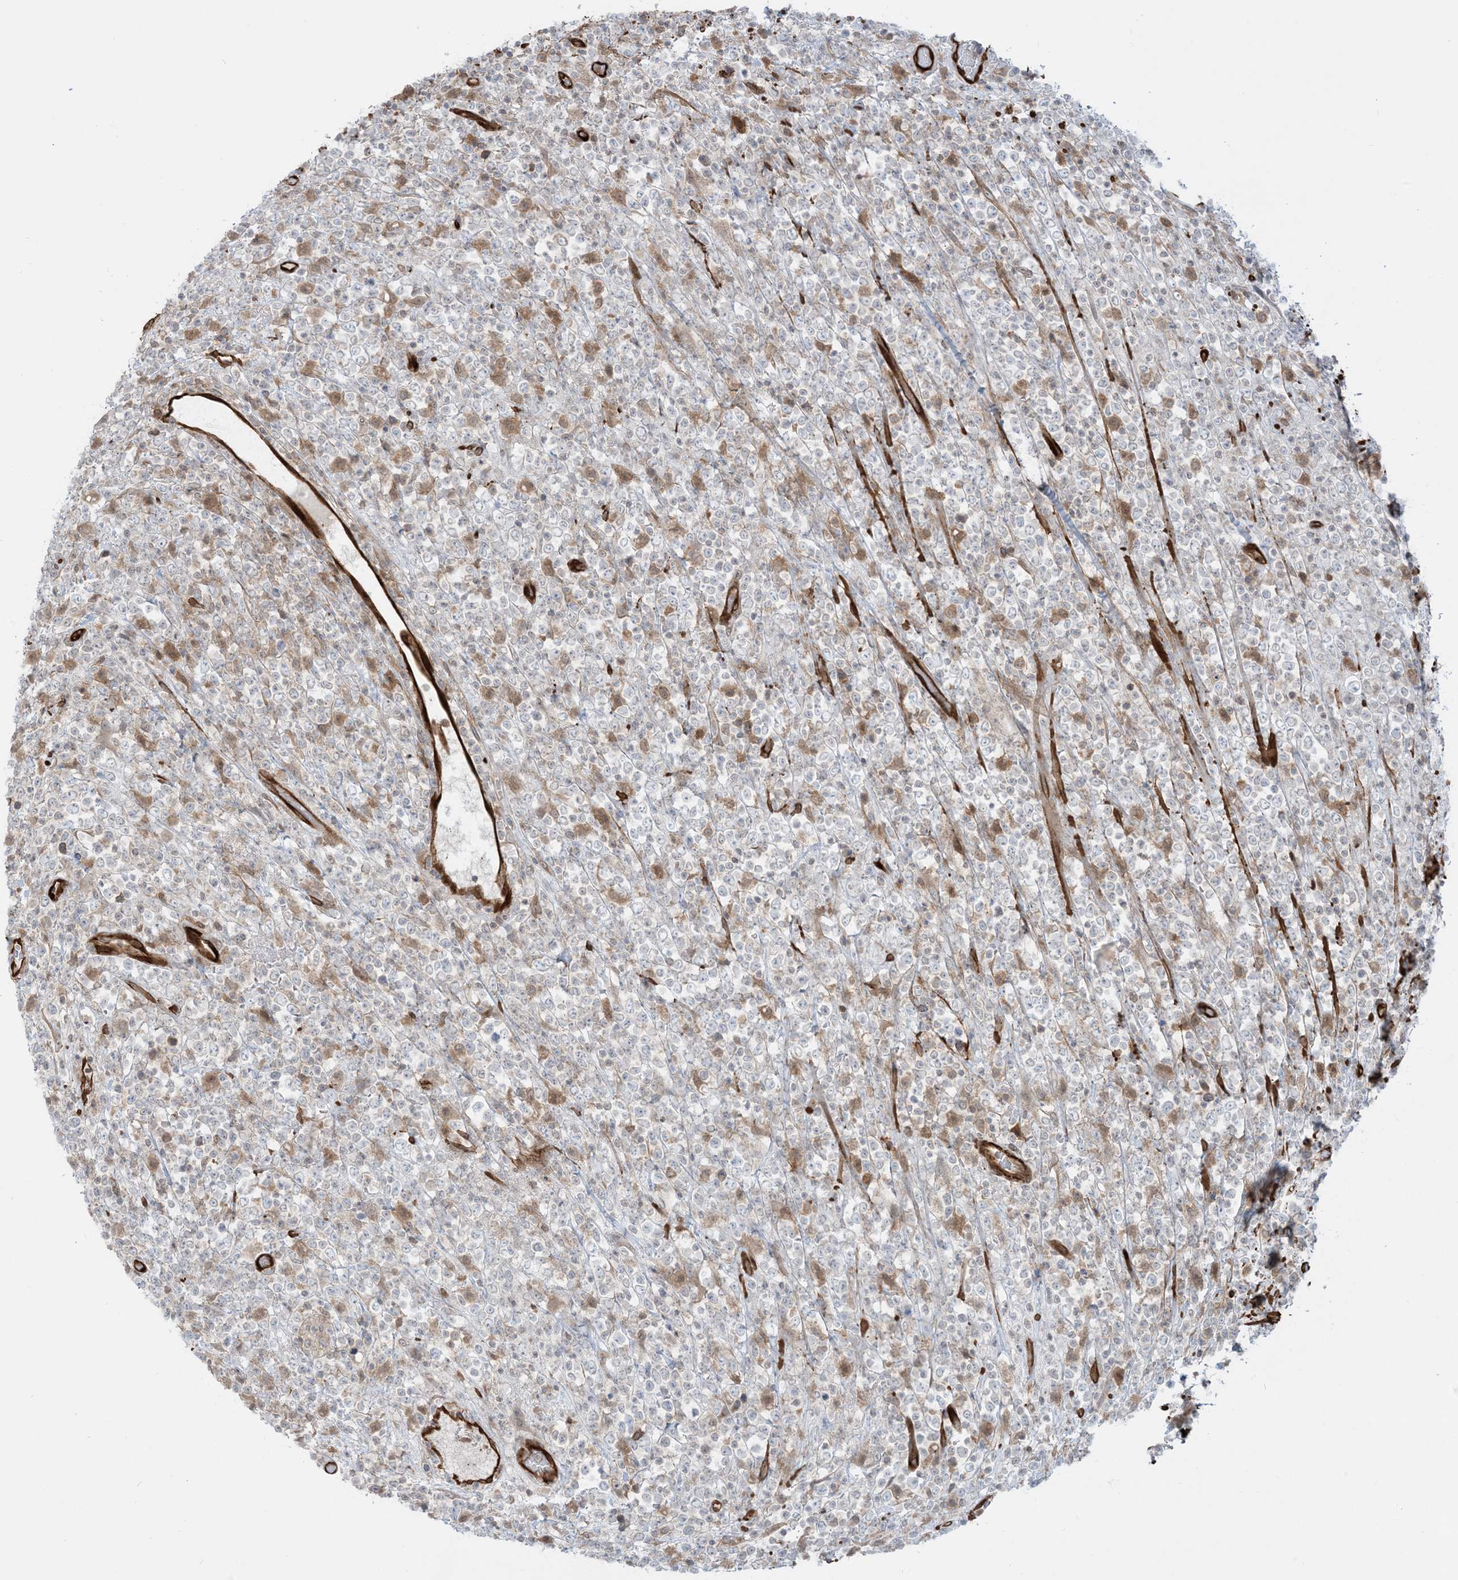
{"staining": {"intensity": "negative", "quantity": "none", "location": "none"}, "tissue": "lymphoma", "cell_type": "Tumor cells", "image_type": "cancer", "snomed": [{"axis": "morphology", "description": "Malignant lymphoma, non-Hodgkin's type, High grade"}, {"axis": "topography", "description": "Colon"}], "caption": "Lymphoma was stained to show a protein in brown. There is no significant expression in tumor cells. (Stains: DAB (3,3'-diaminobenzidine) IHC with hematoxylin counter stain, Microscopy: brightfield microscopy at high magnification).", "gene": "PPM1F", "patient": {"sex": "female", "age": 53}}